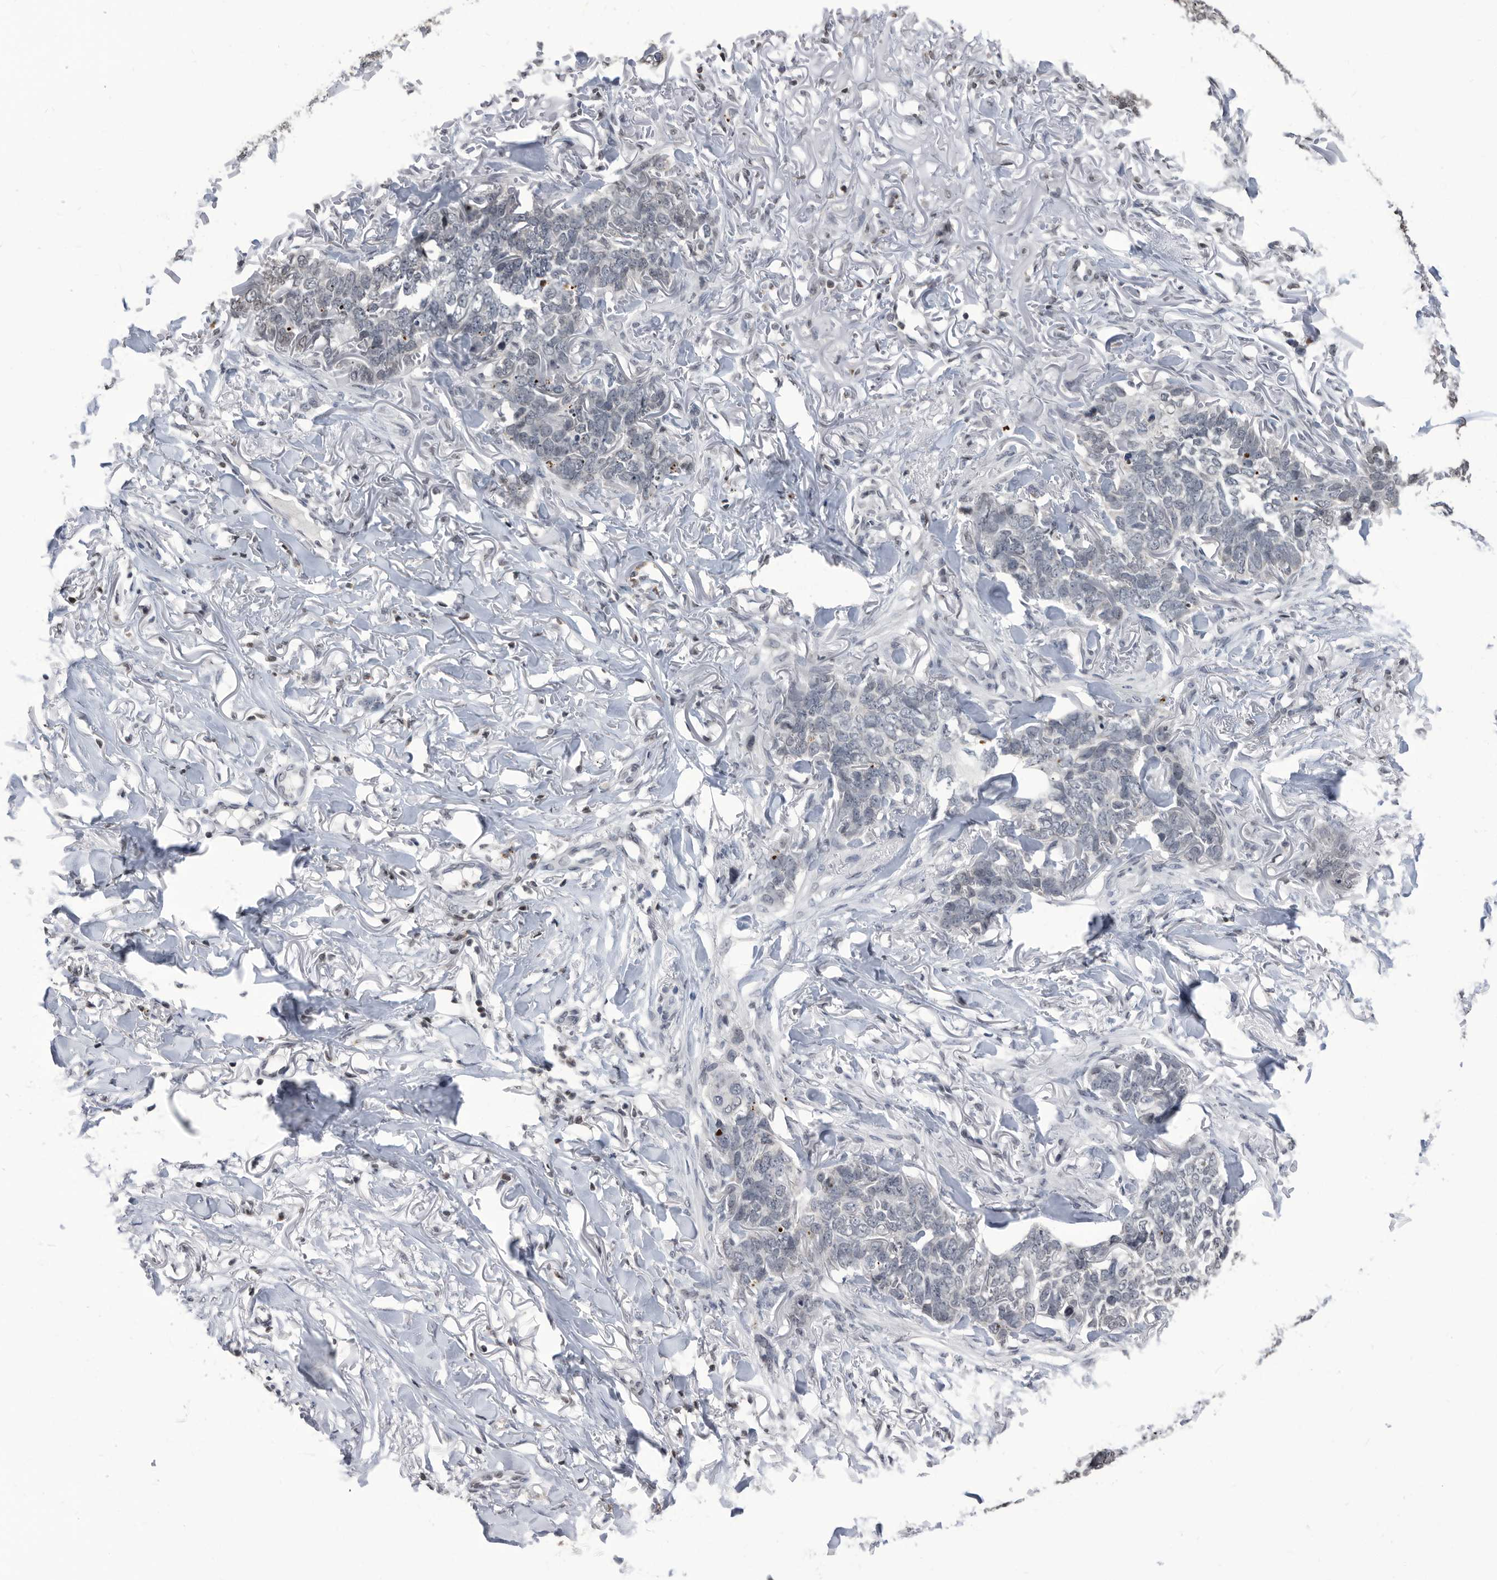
{"staining": {"intensity": "weak", "quantity": "<25%", "location": "nuclear"}, "tissue": "skin cancer", "cell_type": "Tumor cells", "image_type": "cancer", "snomed": [{"axis": "morphology", "description": "Normal tissue, NOS"}, {"axis": "morphology", "description": "Basal cell carcinoma"}, {"axis": "topography", "description": "Skin"}], "caption": "High power microscopy image of an IHC histopathology image of skin cancer (basal cell carcinoma), revealing no significant staining in tumor cells.", "gene": "TSTD1", "patient": {"sex": "male", "age": 77}}